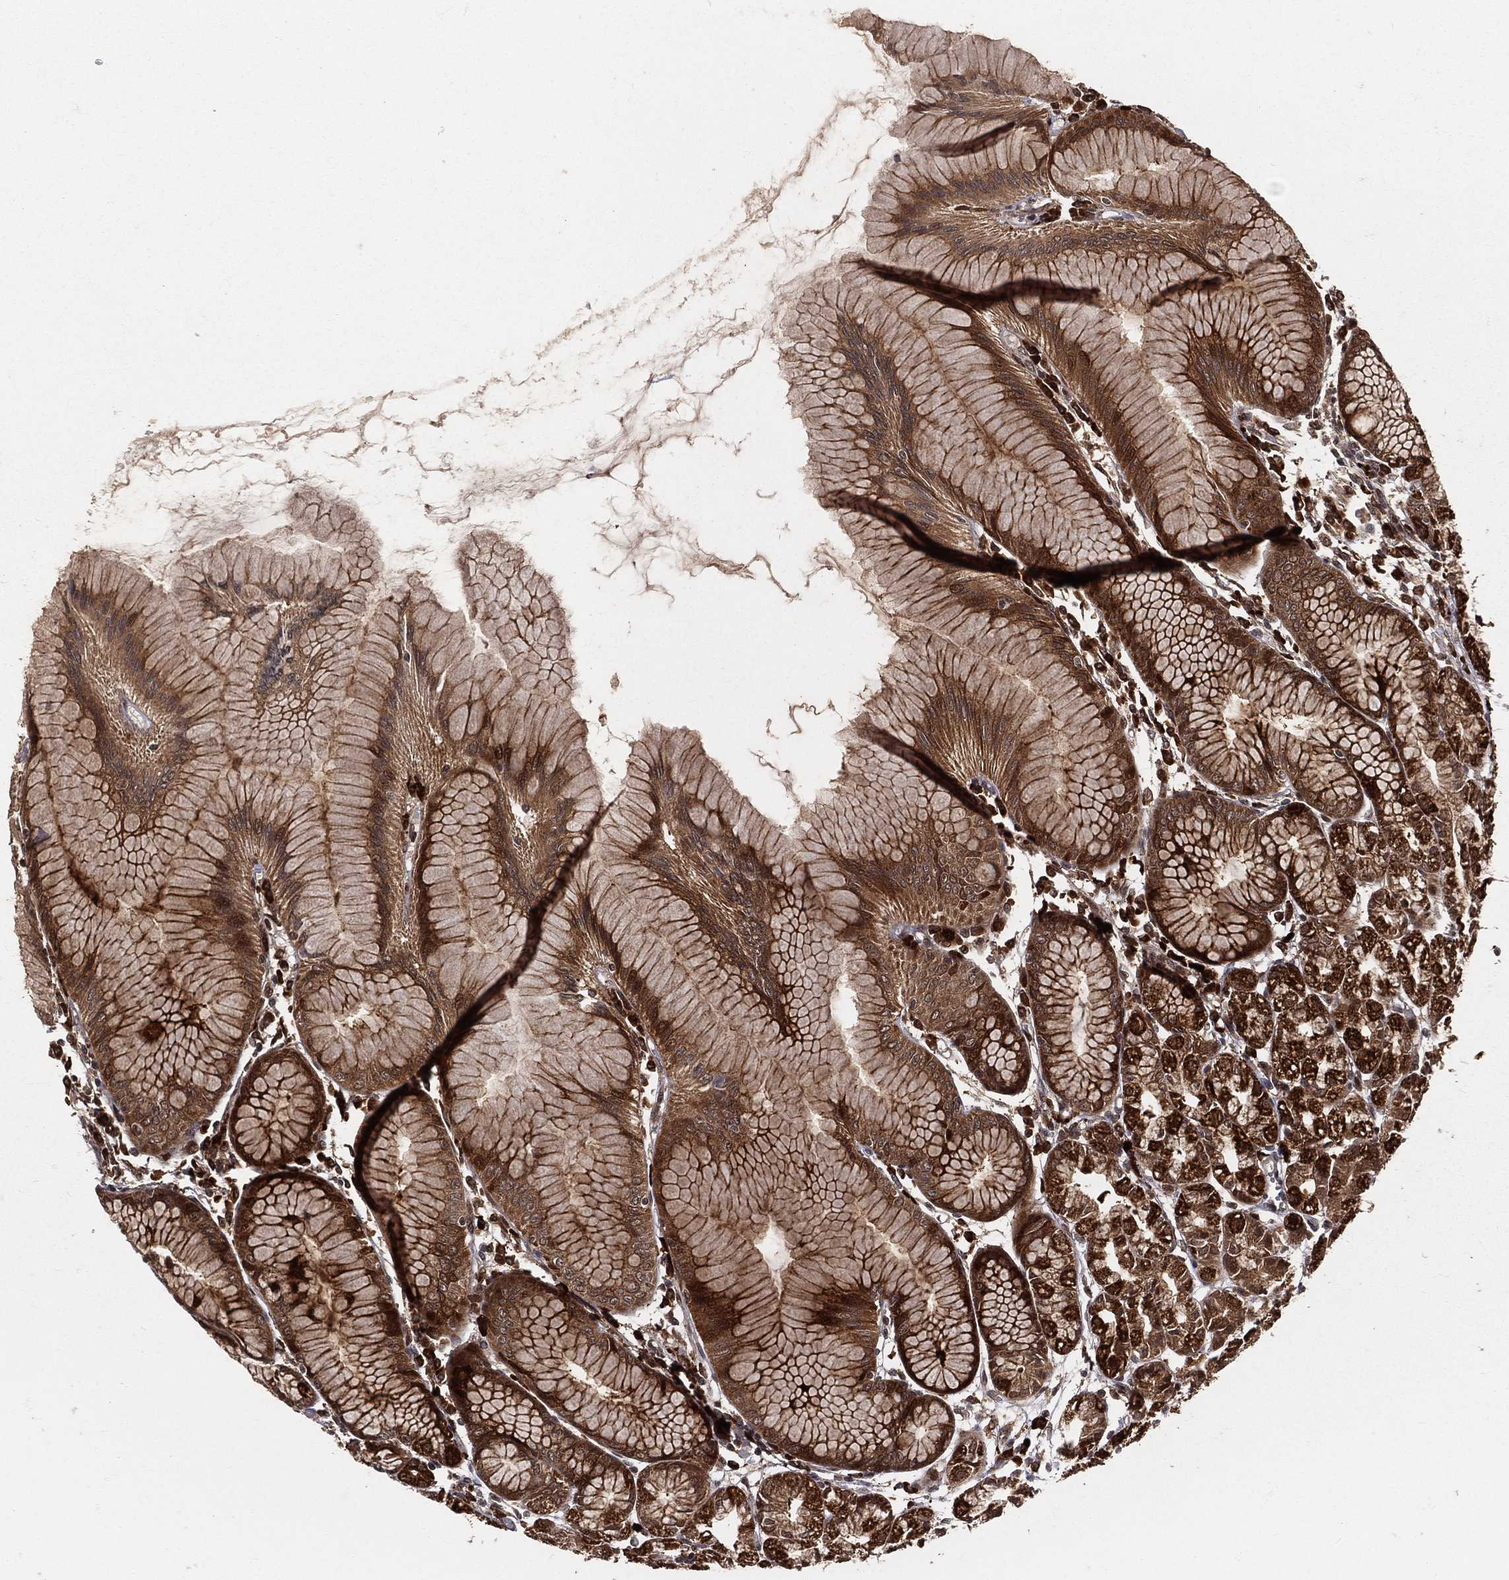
{"staining": {"intensity": "strong", "quantity": ">75%", "location": "cytoplasmic/membranous"}, "tissue": "stomach", "cell_type": "Glandular cells", "image_type": "normal", "snomed": [{"axis": "morphology", "description": "Normal tissue, NOS"}, {"axis": "topography", "description": "Stomach"}], "caption": "Human stomach stained for a protein (brown) exhibits strong cytoplasmic/membranous positive positivity in about >75% of glandular cells.", "gene": "MDM2", "patient": {"sex": "female", "age": 57}}